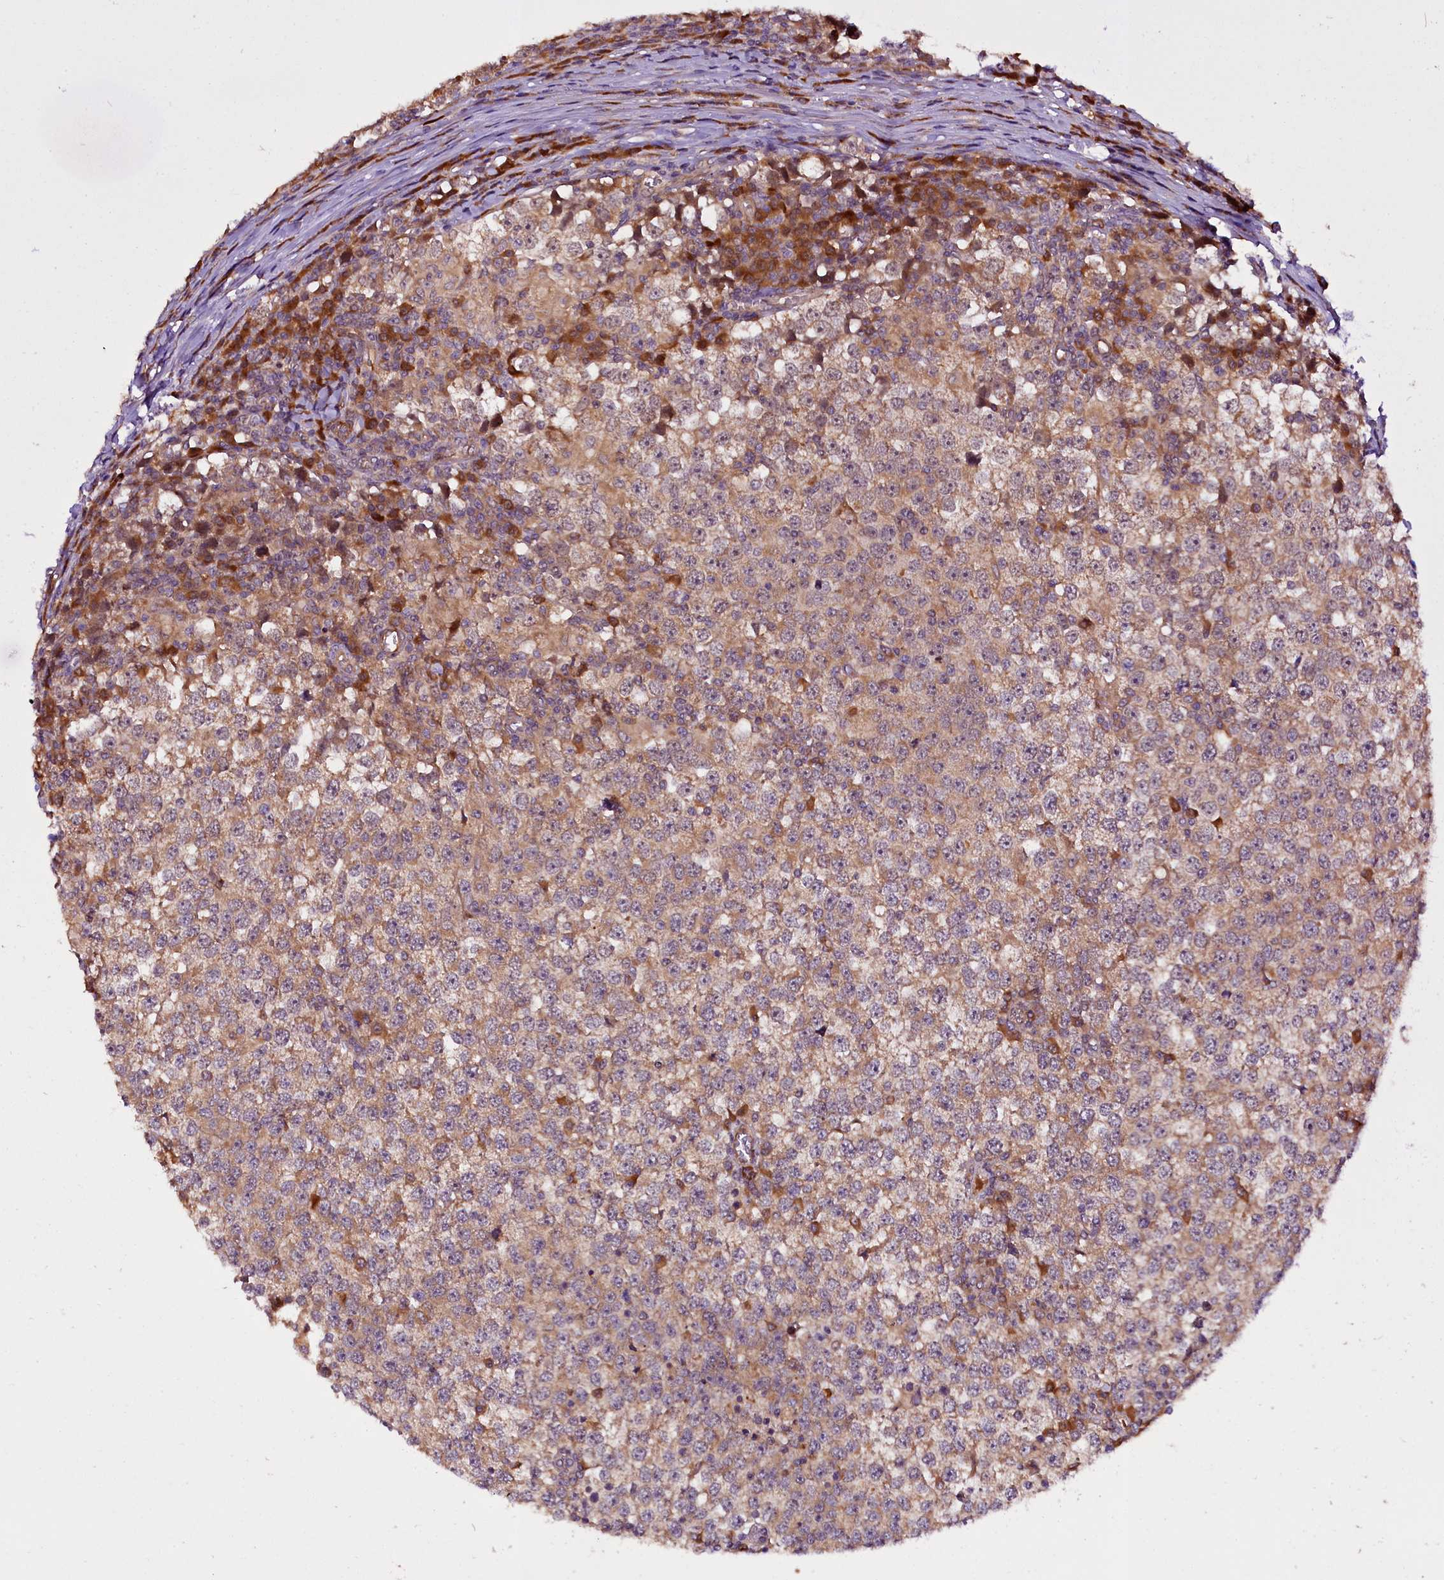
{"staining": {"intensity": "weak", "quantity": ">75%", "location": "cytoplasmic/membranous"}, "tissue": "testis cancer", "cell_type": "Tumor cells", "image_type": "cancer", "snomed": [{"axis": "morphology", "description": "Seminoma, NOS"}, {"axis": "topography", "description": "Testis"}], "caption": "Testis cancer stained with a protein marker reveals weak staining in tumor cells.", "gene": "RPUSD2", "patient": {"sex": "male", "age": 65}}